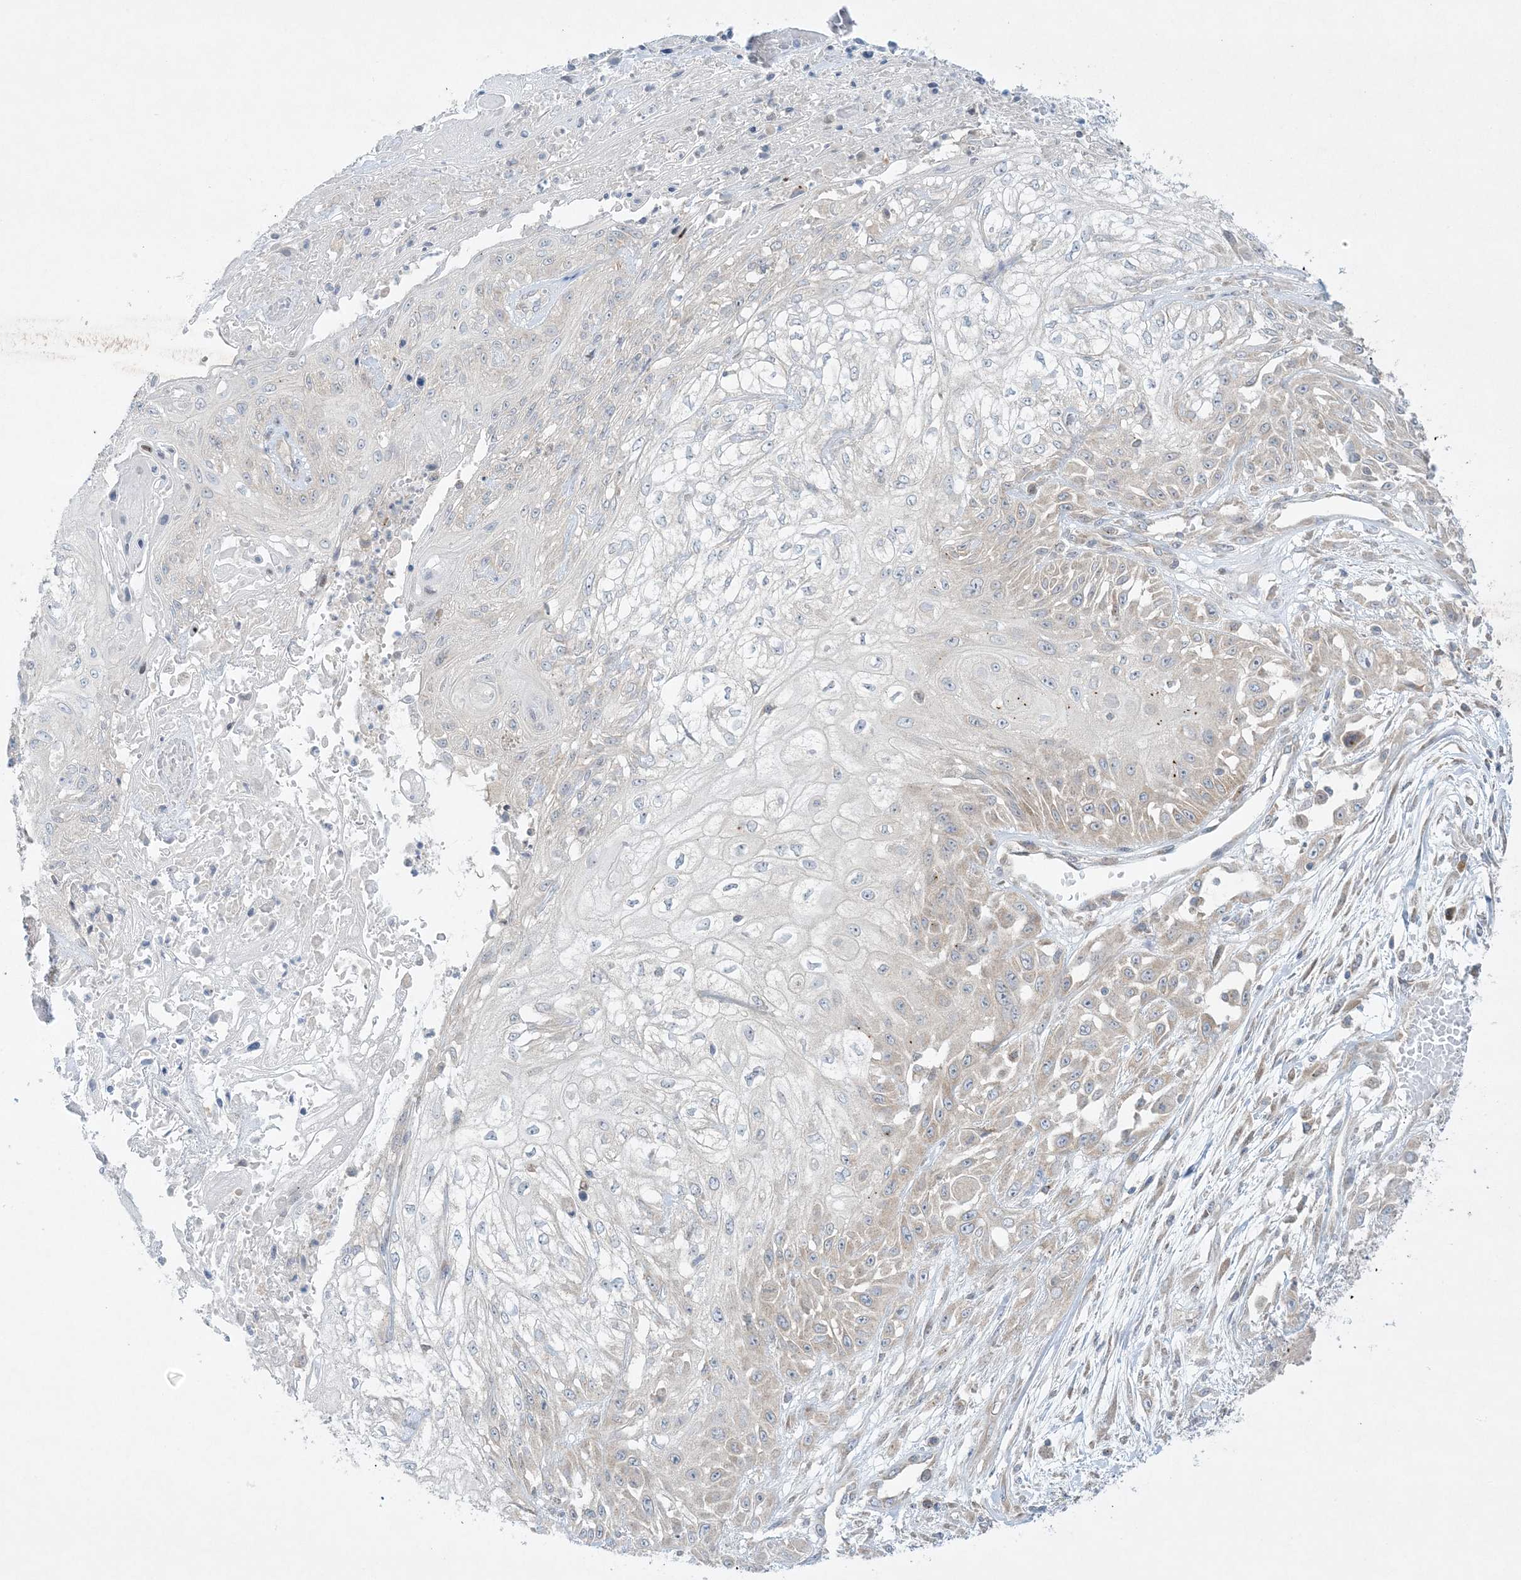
{"staining": {"intensity": "weak", "quantity": "<25%", "location": "cytoplasmic/membranous"}, "tissue": "skin cancer", "cell_type": "Tumor cells", "image_type": "cancer", "snomed": [{"axis": "morphology", "description": "Squamous cell carcinoma, NOS"}, {"axis": "morphology", "description": "Squamous cell carcinoma, metastatic, NOS"}, {"axis": "topography", "description": "Skin"}, {"axis": "topography", "description": "Lymph node"}], "caption": "Skin cancer (squamous cell carcinoma) stained for a protein using IHC exhibits no positivity tumor cells.", "gene": "RPP40", "patient": {"sex": "male", "age": 75}}